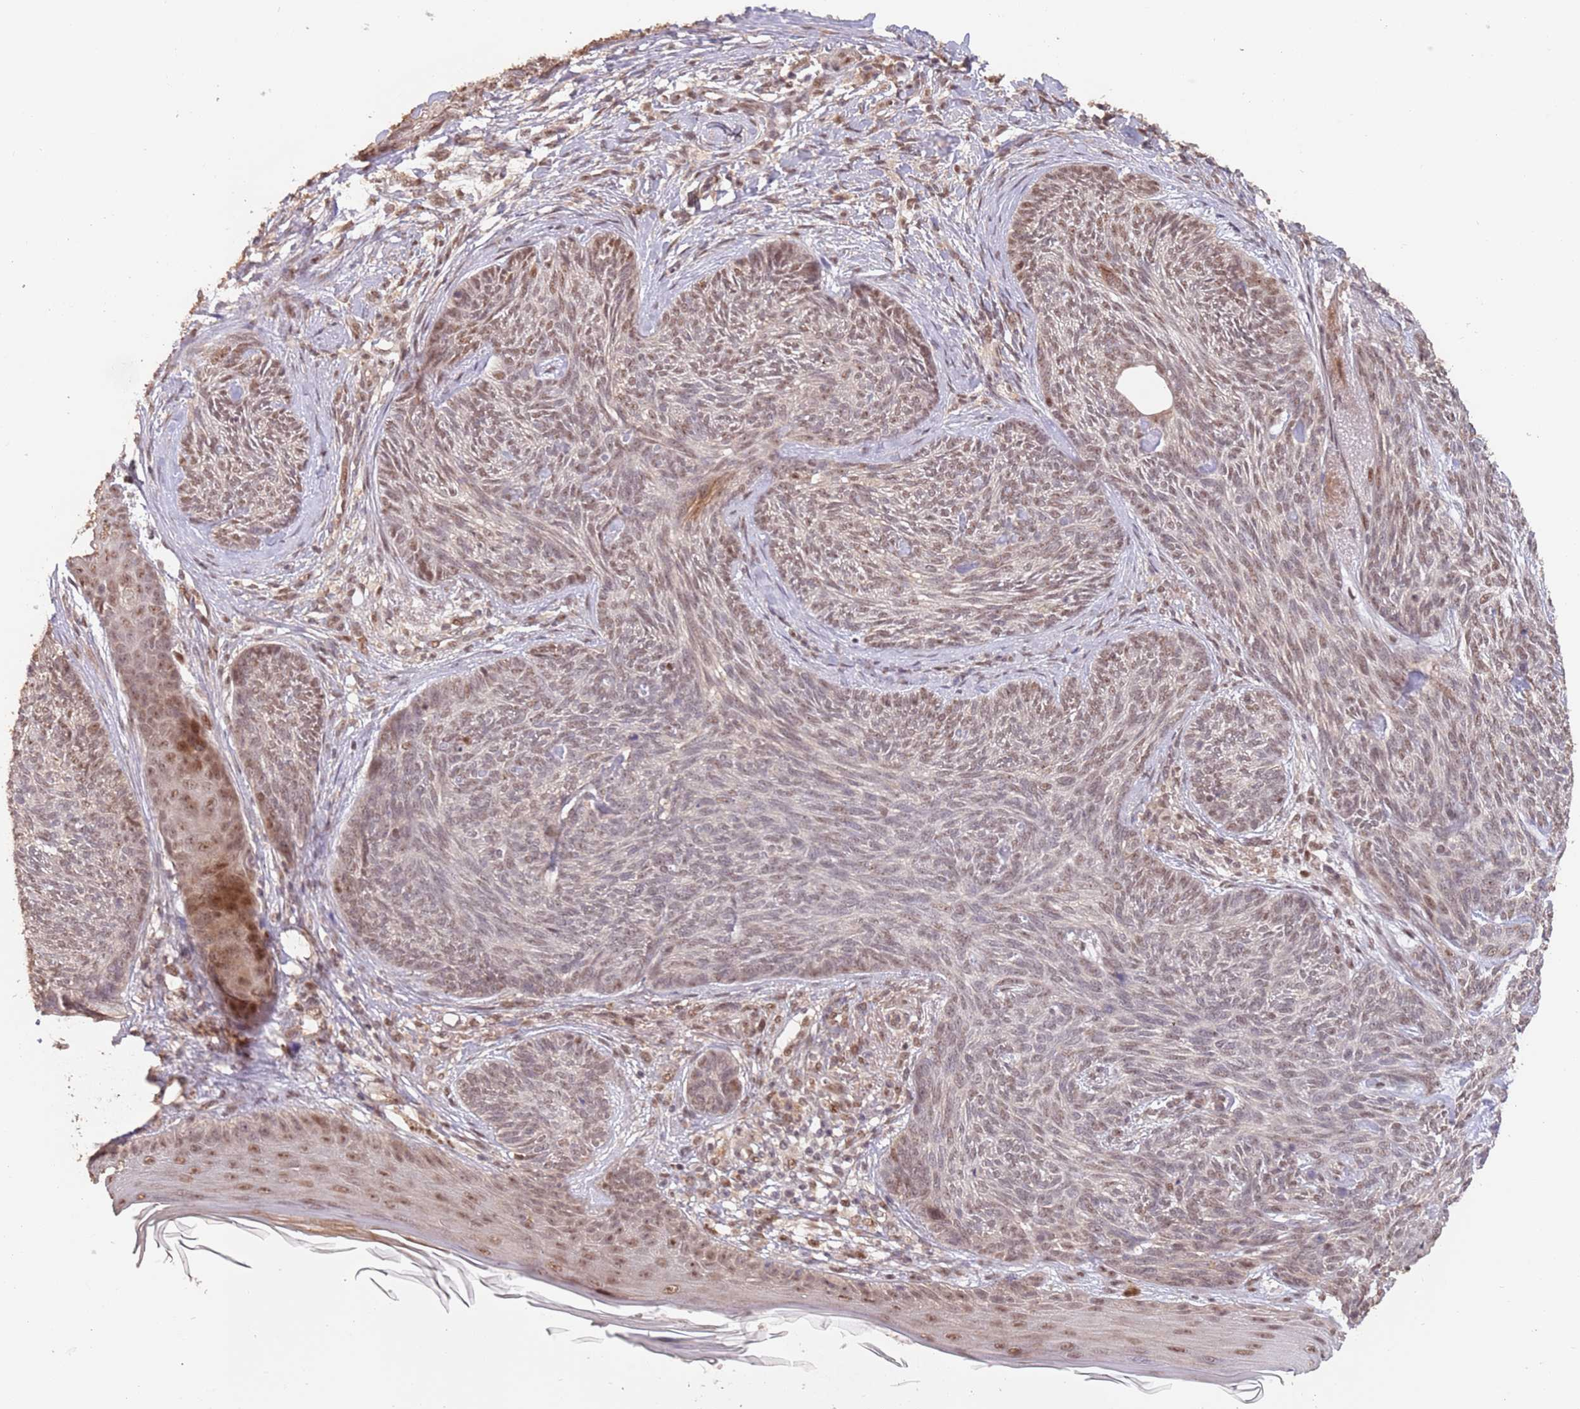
{"staining": {"intensity": "moderate", "quantity": "25%-75%", "location": "nuclear"}, "tissue": "skin cancer", "cell_type": "Tumor cells", "image_type": "cancer", "snomed": [{"axis": "morphology", "description": "Basal cell carcinoma"}, {"axis": "topography", "description": "Skin"}], "caption": "An image of human skin basal cell carcinoma stained for a protein exhibits moderate nuclear brown staining in tumor cells.", "gene": "RFXANK", "patient": {"sex": "male", "age": 73}}